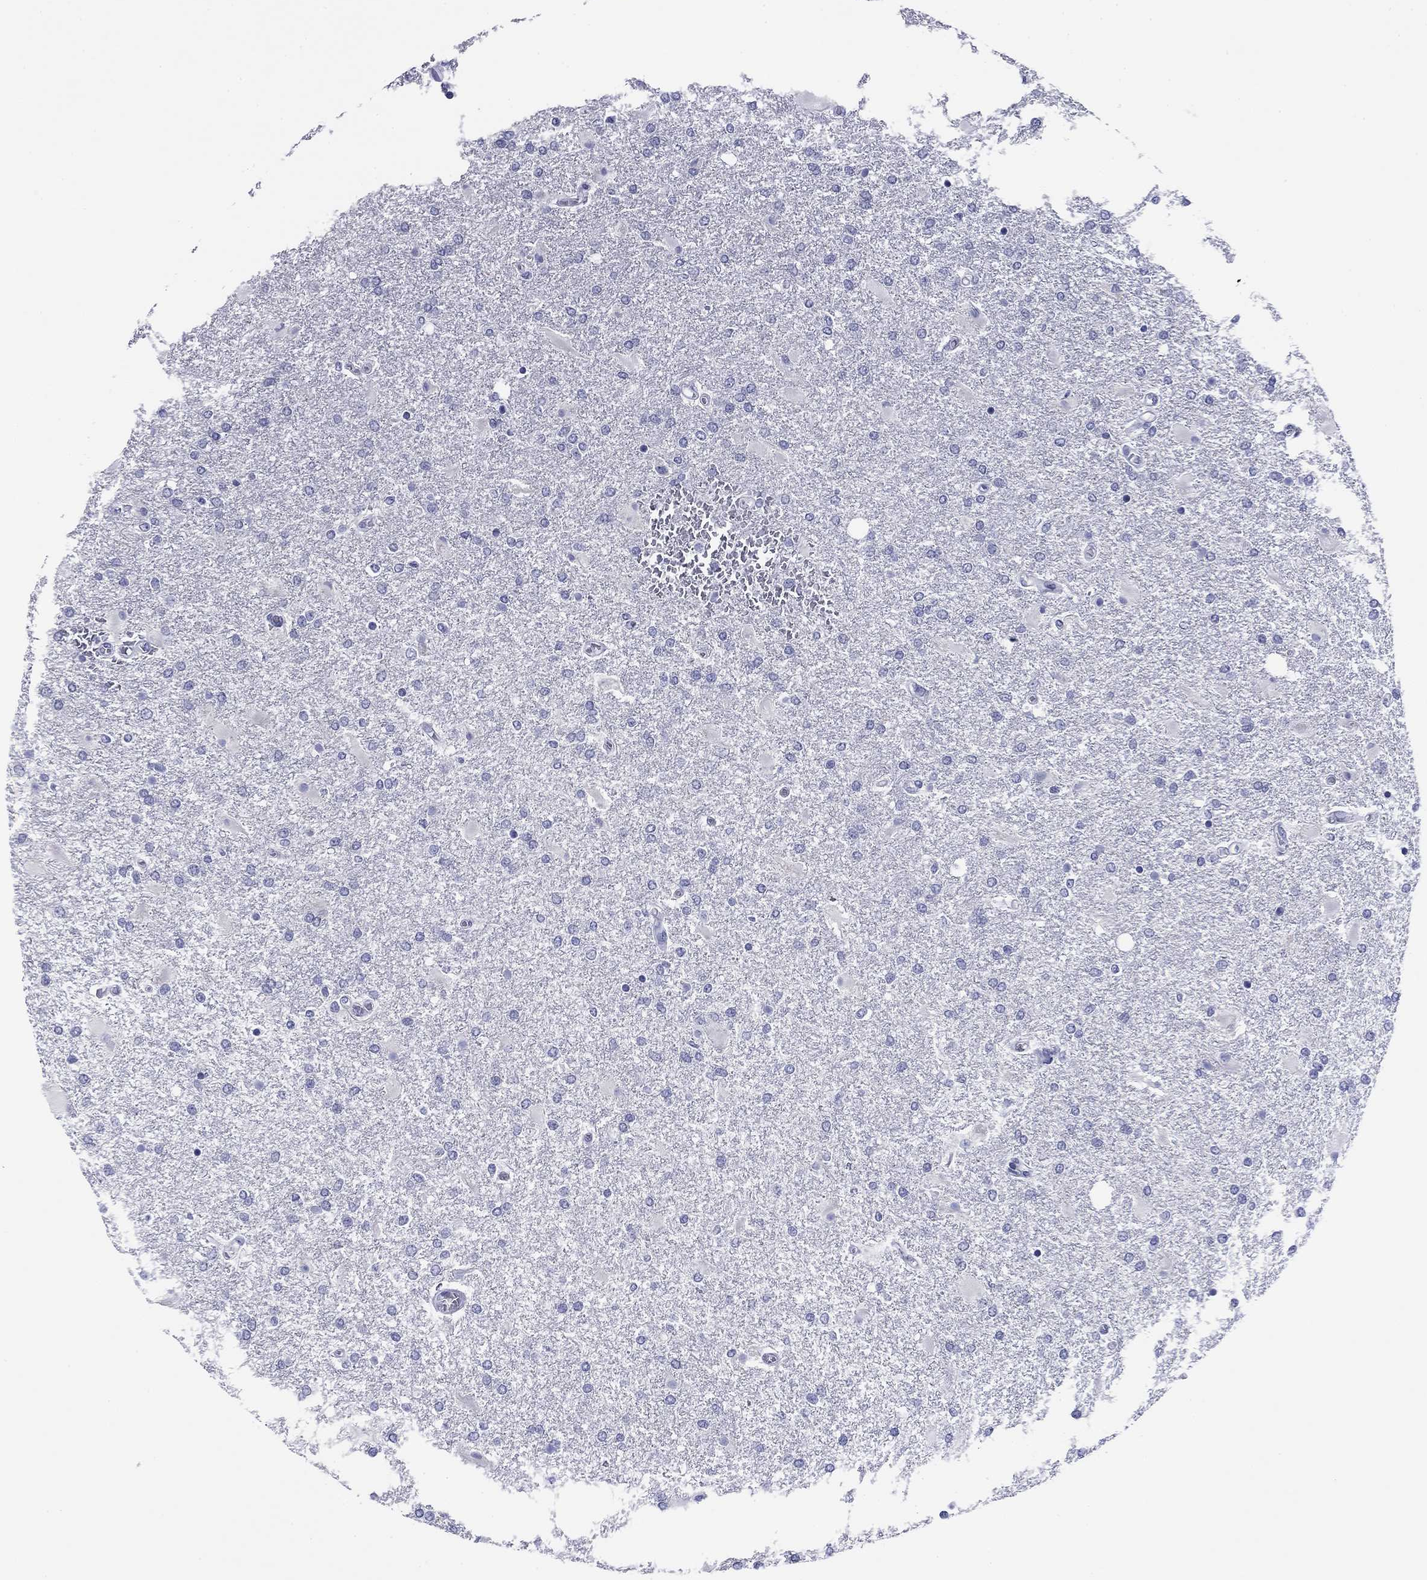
{"staining": {"intensity": "negative", "quantity": "none", "location": "none"}, "tissue": "glioma", "cell_type": "Tumor cells", "image_type": "cancer", "snomed": [{"axis": "morphology", "description": "Glioma, malignant, High grade"}, {"axis": "topography", "description": "Cerebral cortex"}], "caption": "Glioma stained for a protein using IHC reveals no staining tumor cells.", "gene": "ABCC2", "patient": {"sex": "male", "age": 79}}